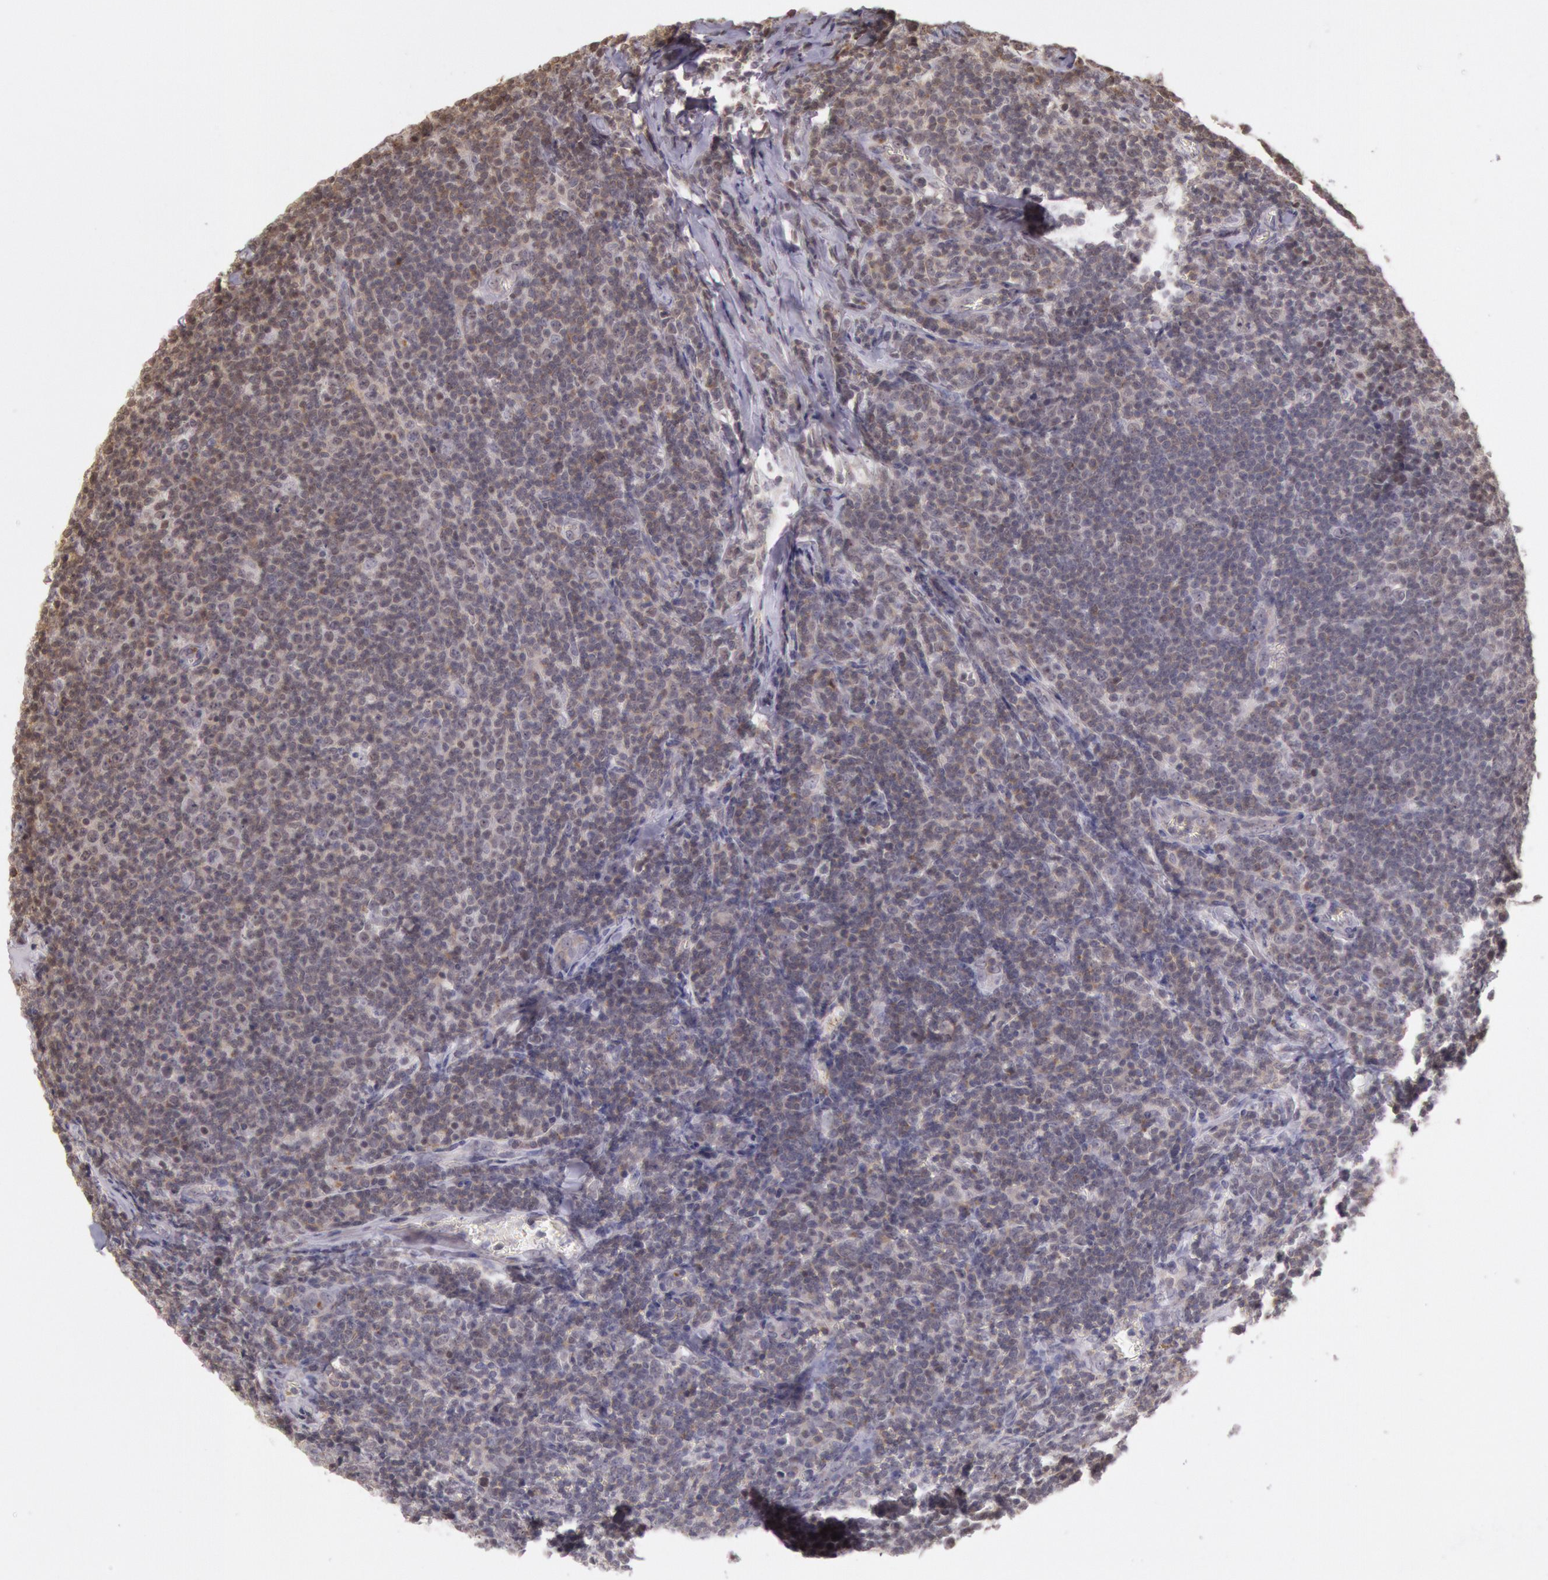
{"staining": {"intensity": "negative", "quantity": "none", "location": "none"}, "tissue": "lymphoma", "cell_type": "Tumor cells", "image_type": "cancer", "snomed": [{"axis": "morphology", "description": "Malignant lymphoma, non-Hodgkin's type, Low grade"}, {"axis": "topography", "description": "Lymph node"}], "caption": "Tumor cells show no significant protein staining in malignant lymphoma, non-Hodgkin's type (low-grade). (DAB (3,3'-diaminobenzidine) IHC visualized using brightfield microscopy, high magnification).", "gene": "HIF1A", "patient": {"sex": "male", "age": 74}}